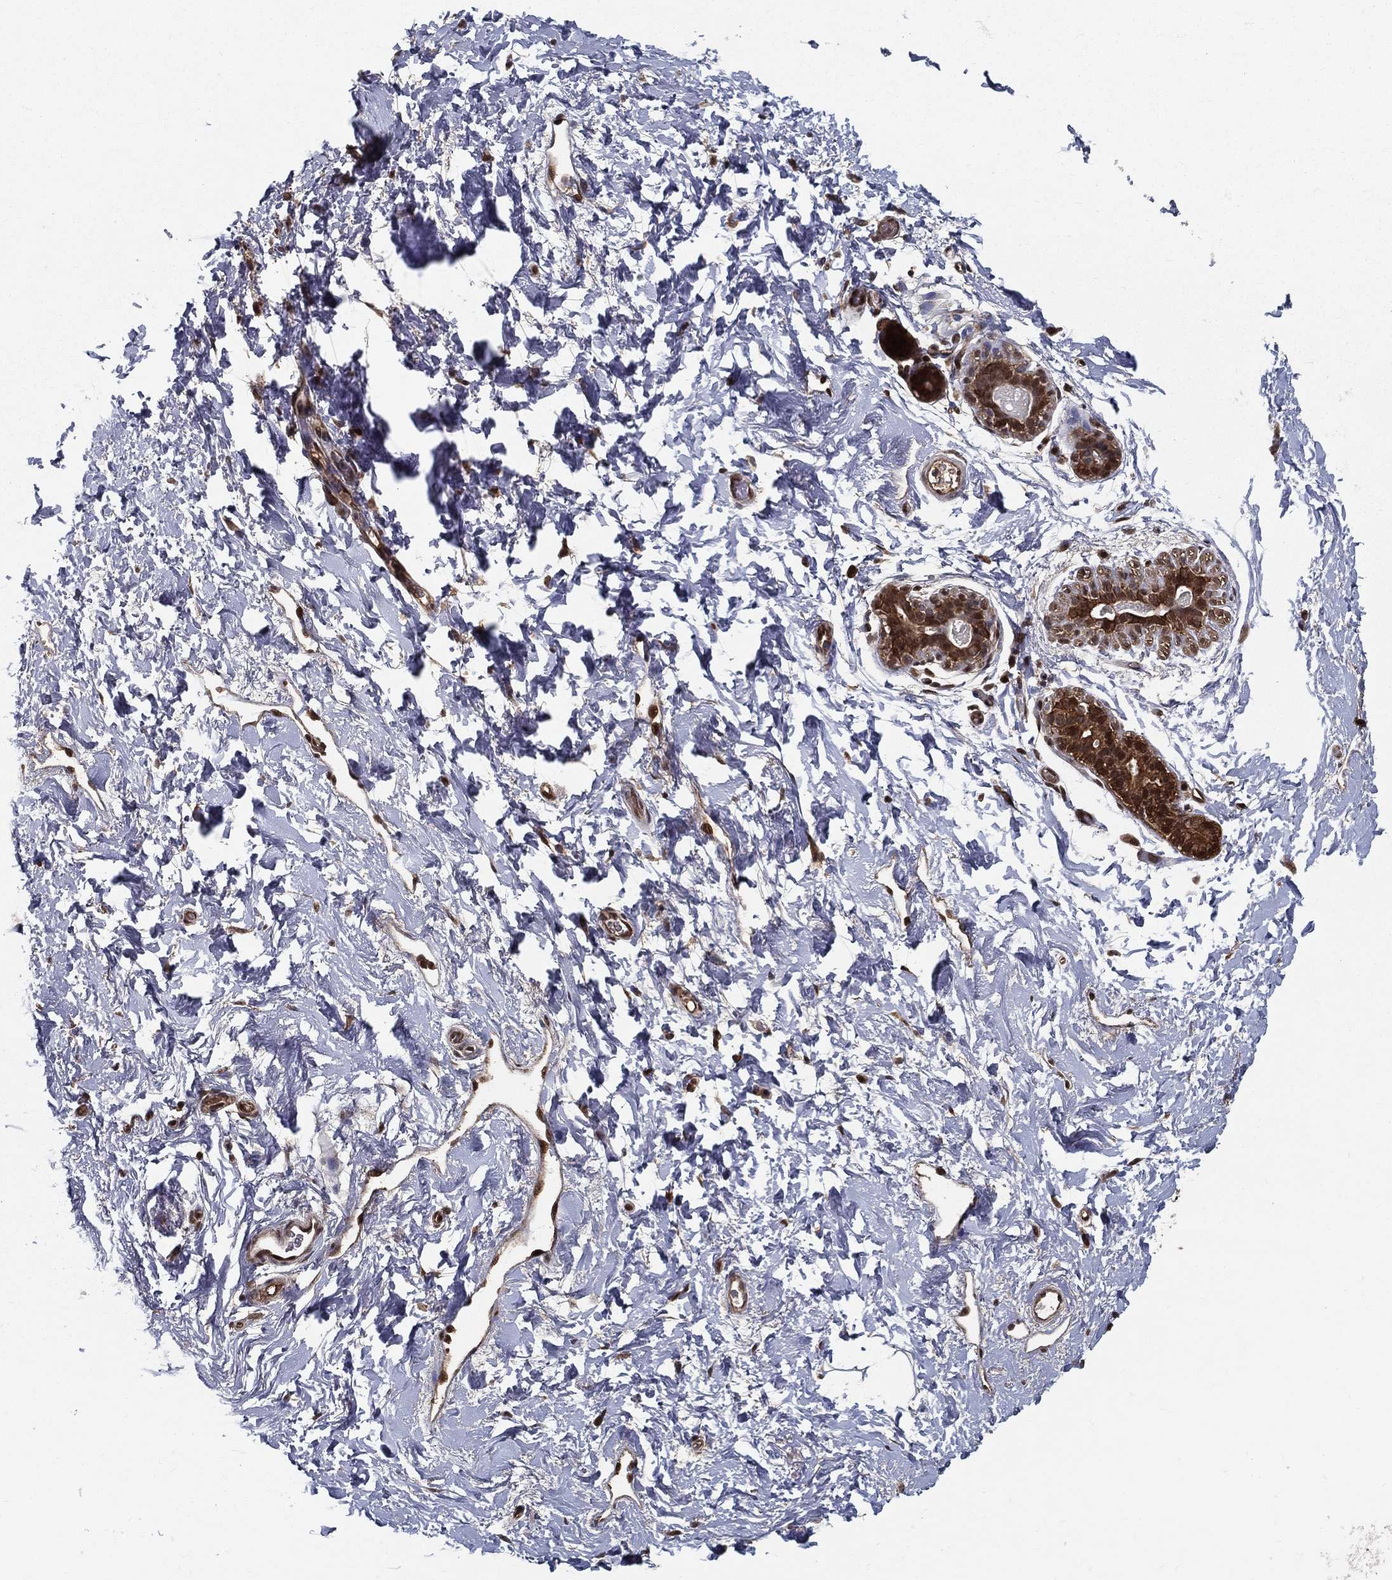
{"staining": {"intensity": "strong", "quantity": "25%-75%", "location": "cytoplasmic/membranous,nuclear"}, "tissue": "breast", "cell_type": "Glandular cells", "image_type": "normal", "snomed": [{"axis": "morphology", "description": "Normal tissue, NOS"}, {"axis": "topography", "description": "Breast"}], "caption": "Breast stained with IHC reveals strong cytoplasmic/membranous,nuclear expression in approximately 25%-75% of glandular cells. (brown staining indicates protein expression, while blue staining denotes nuclei).", "gene": "SLC6A6", "patient": {"sex": "female", "age": 43}}